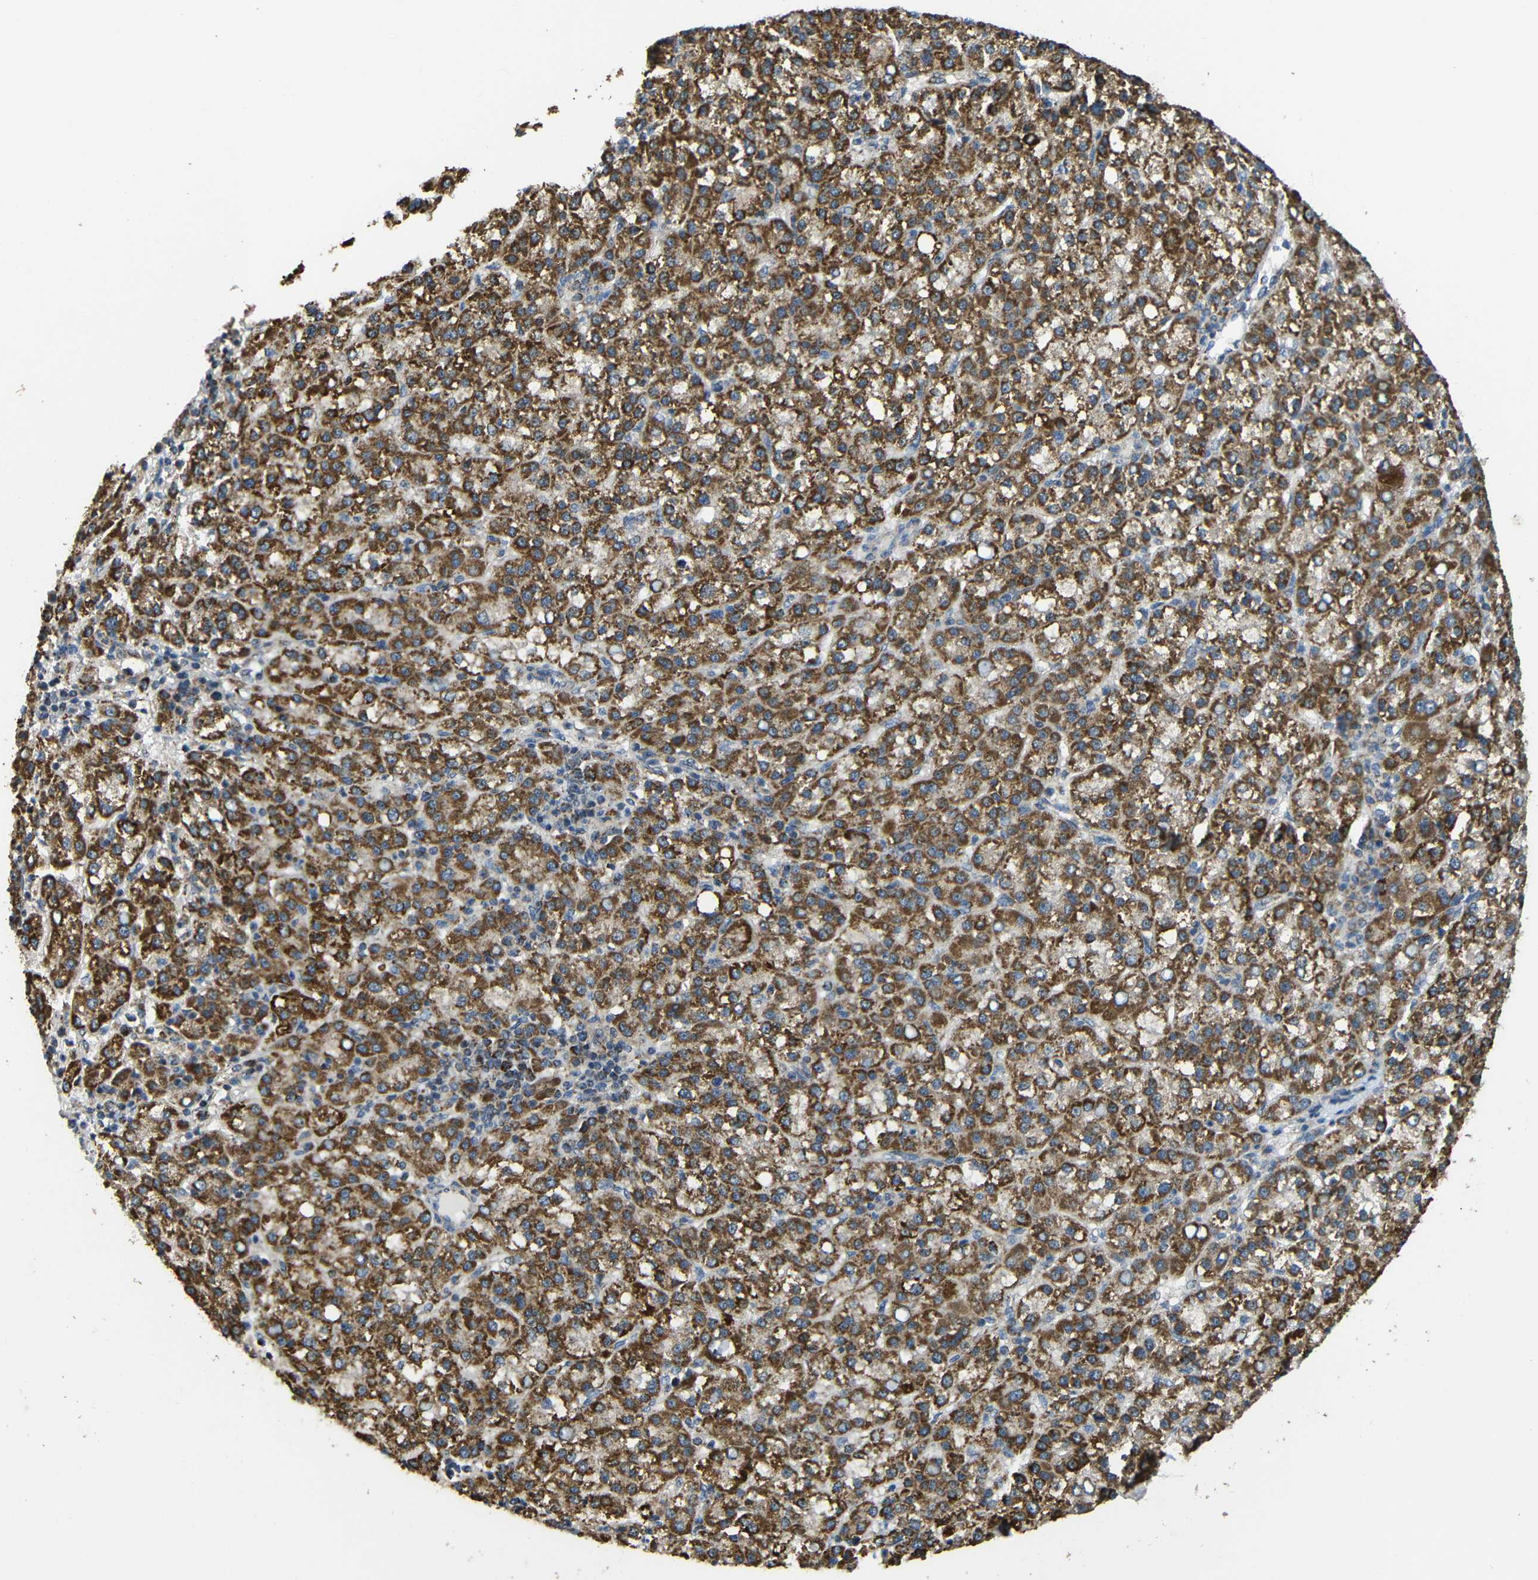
{"staining": {"intensity": "moderate", "quantity": ">75%", "location": "cytoplasmic/membranous"}, "tissue": "liver cancer", "cell_type": "Tumor cells", "image_type": "cancer", "snomed": [{"axis": "morphology", "description": "Carcinoma, Hepatocellular, NOS"}, {"axis": "topography", "description": "Liver"}], "caption": "Liver cancer (hepatocellular carcinoma) tissue exhibits moderate cytoplasmic/membranous expression in about >75% of tumor cells, visualized by immunohistochemistry.", "gene": "NR3C2", "patient": {"sex": "female", "age": 58}}